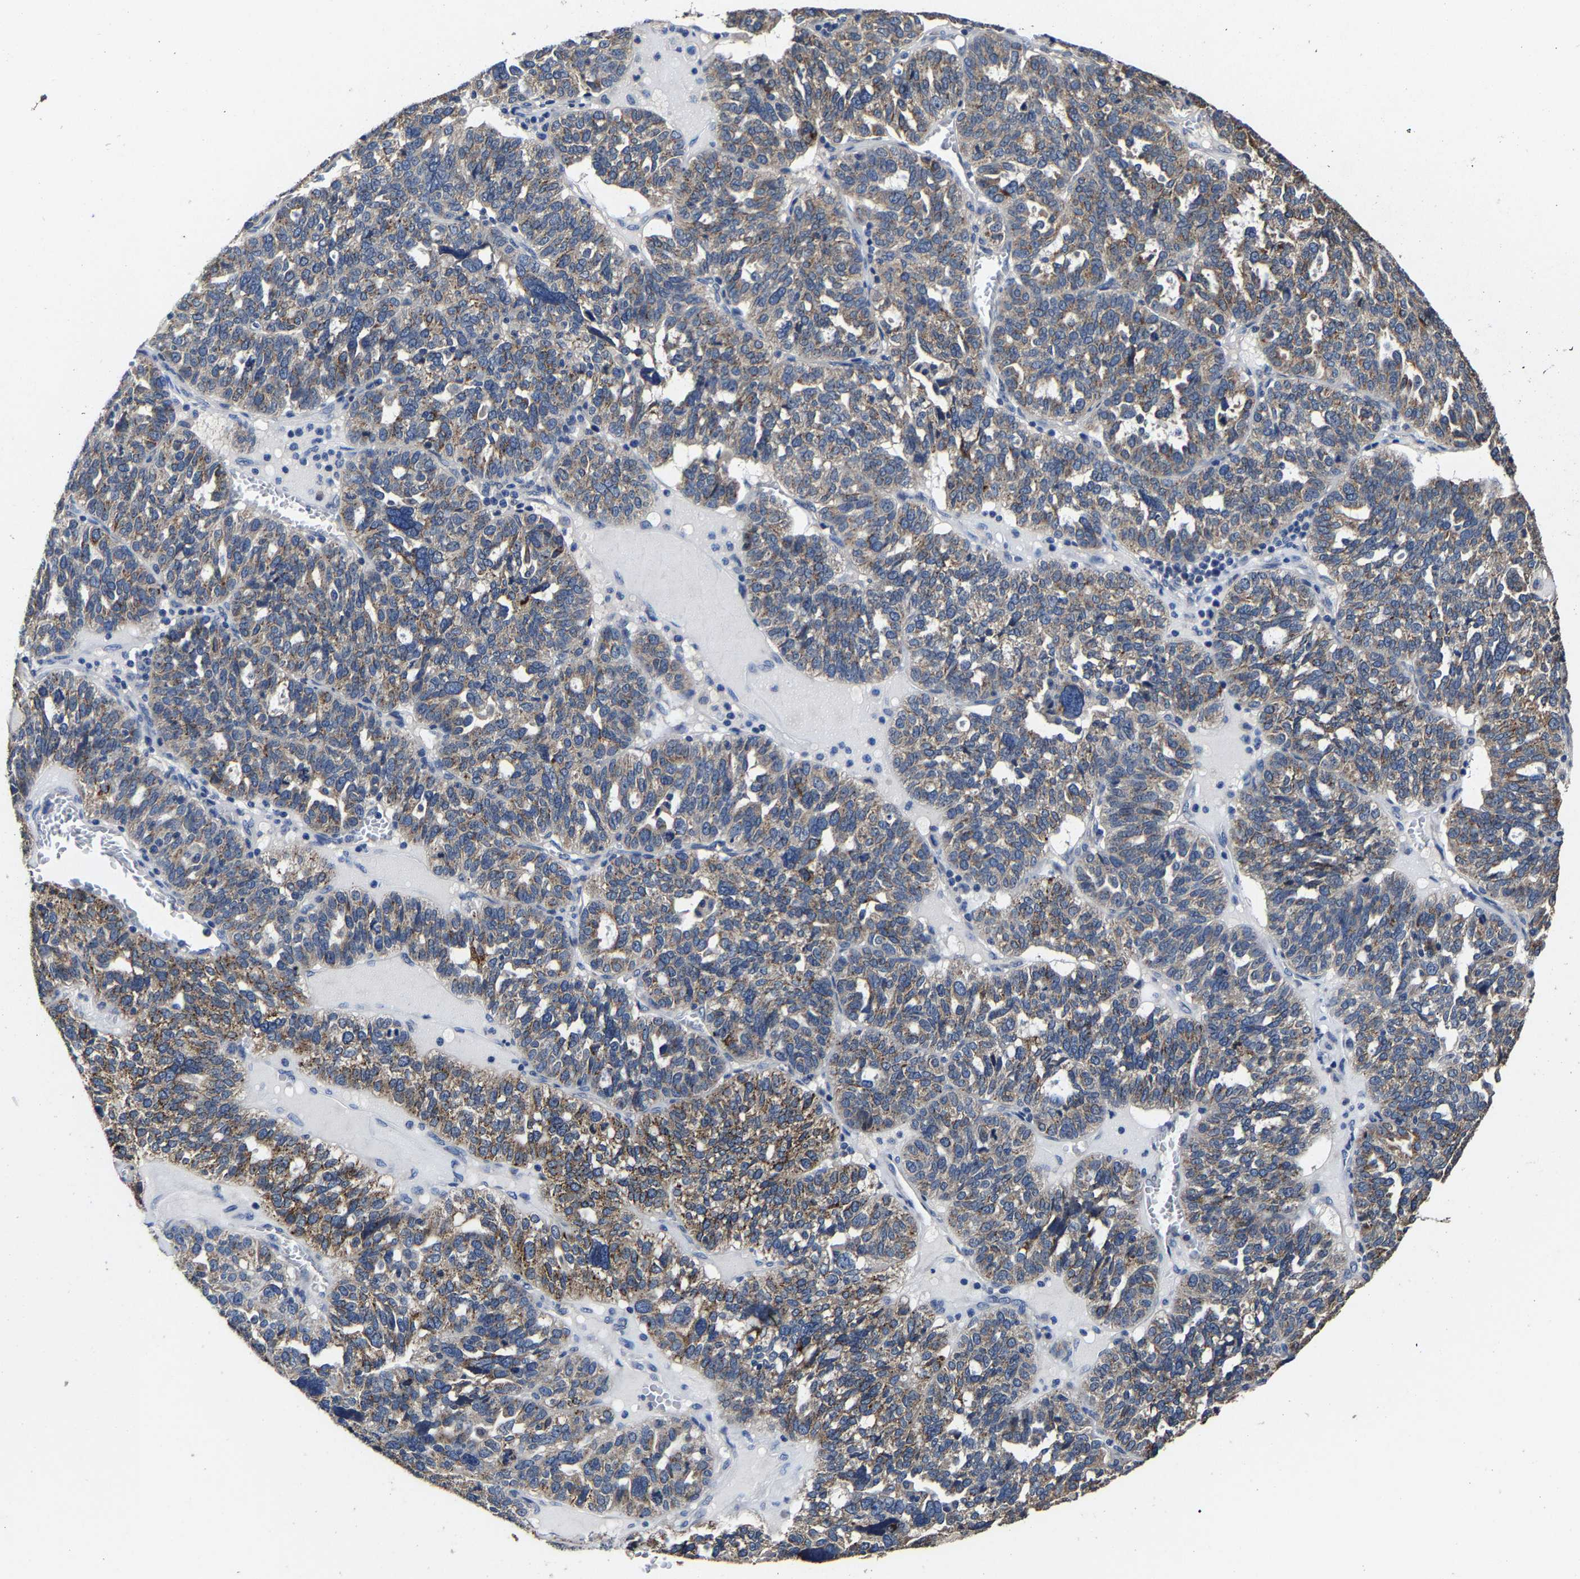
{"staining": {"intensity": "moderate", "quantity": "25%-75%", "location": "cytoplasmic/membranous"}, "tissue": "ovarian cancer", "cell_type": "Tumor cells", "image_type": "cancer", "snomed": [{"axis": "morphology", "description": "Cystadenocarcinoma, serous, NOS"}, {"axis": "topography", "description": "Ovary"}], "caption": "This is an image of immunohistochemistry staining of ovarian cancer, which shows moderate expression in the cytoplasmic/membranous of tumor cells.", "gene": "EBAG9", "patient": {"sex": "female", "age": 59}}